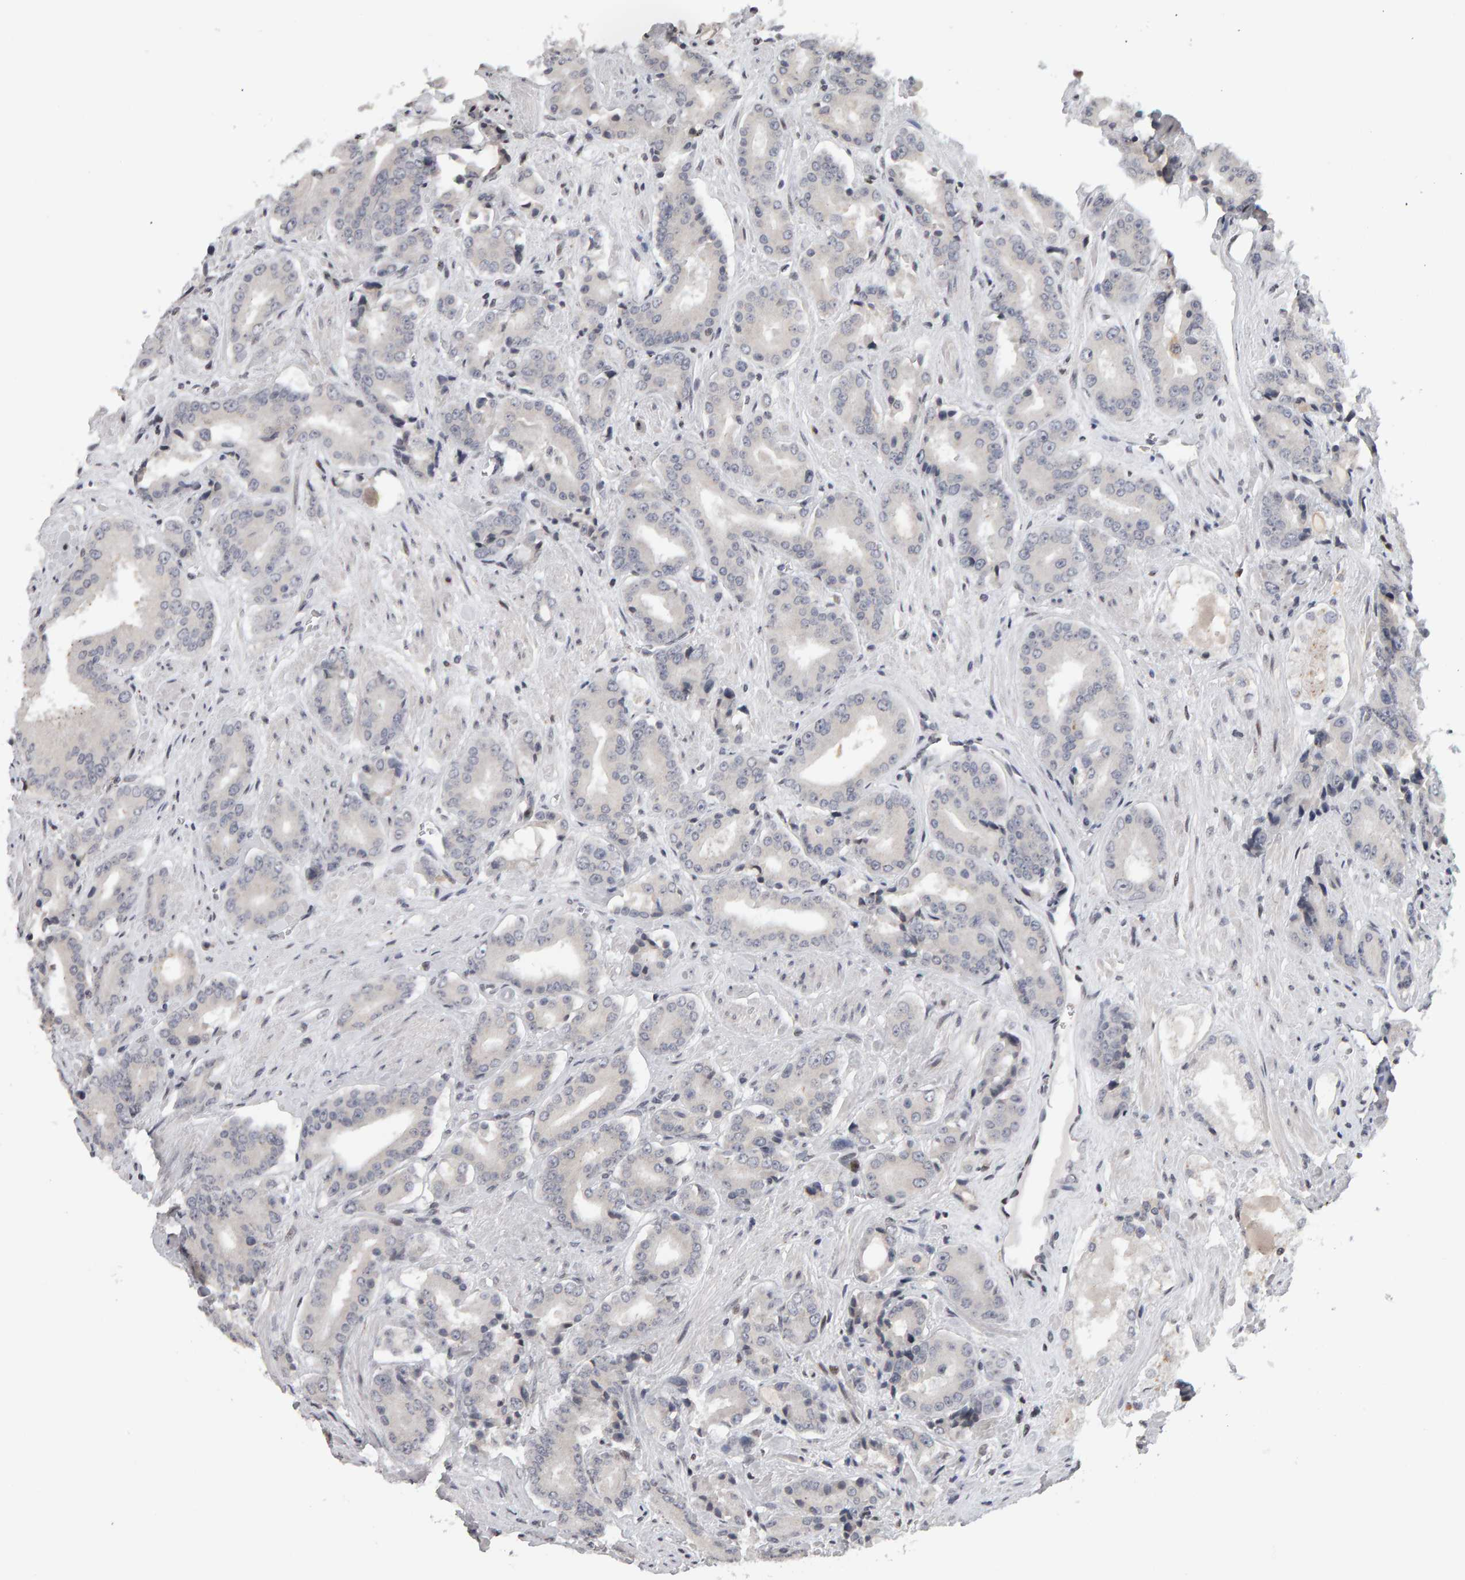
{"staining": {"intensity": "negative", "quantity": "none", "location": "none"}, "tissue": "prostate cancer", "cell_type": "Tumor cells", "image_type": "cancer", "snomed": [{"axis": "morphology", "description": "Adenocarcinoma, High grade"}, {"axis": "topography", "description": "Prostate"}], "caption": "Tumor cells are negative for protein expression in human high-grade adenocarcinoma (prostate).", "gene": "TRAM1", "patient": {"sex": "male", "age": 71}}